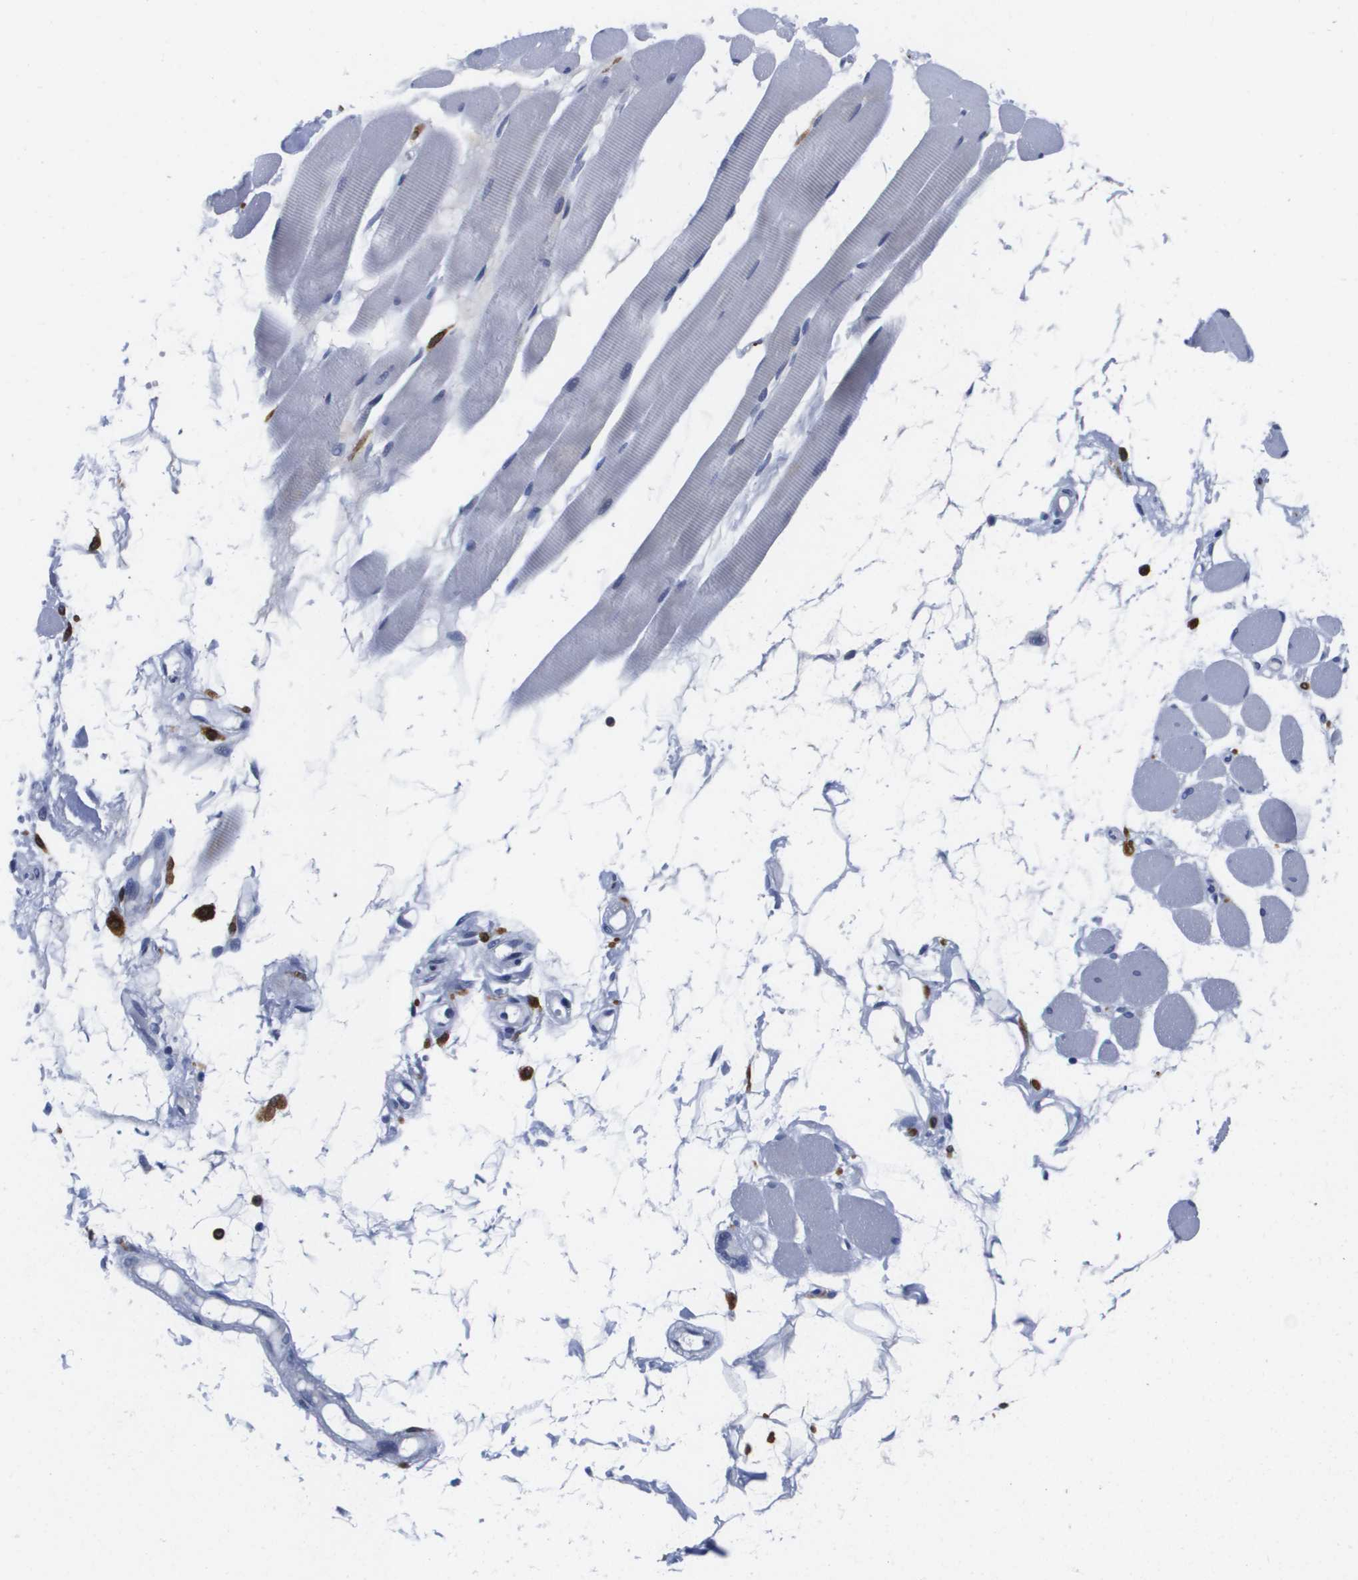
{"staining": {"intensity": "negative", "quantity": "none", "location": "none"}, "tissue": "skeletal muscle", "cell_type": "Myocytes", "image_type": "normal", "snomed": [{"axis": "morphology", "description": "Normal tissue, NOS"}, {"axis": "topography", "description": "Skeletal muscle"}, {"axis": "topography", "description": "Peripheral nerve tissue"}], "caption": "IHC of normal skeletal muscle displays no expression in myocytes. (Brightfield microscopy of DAB (3,3'-diaminobenzidine) immunohistochemistry (IHC) at high magnification).", "gene": "HMOX1", "patient": {"sex": "female", "age": 84}}